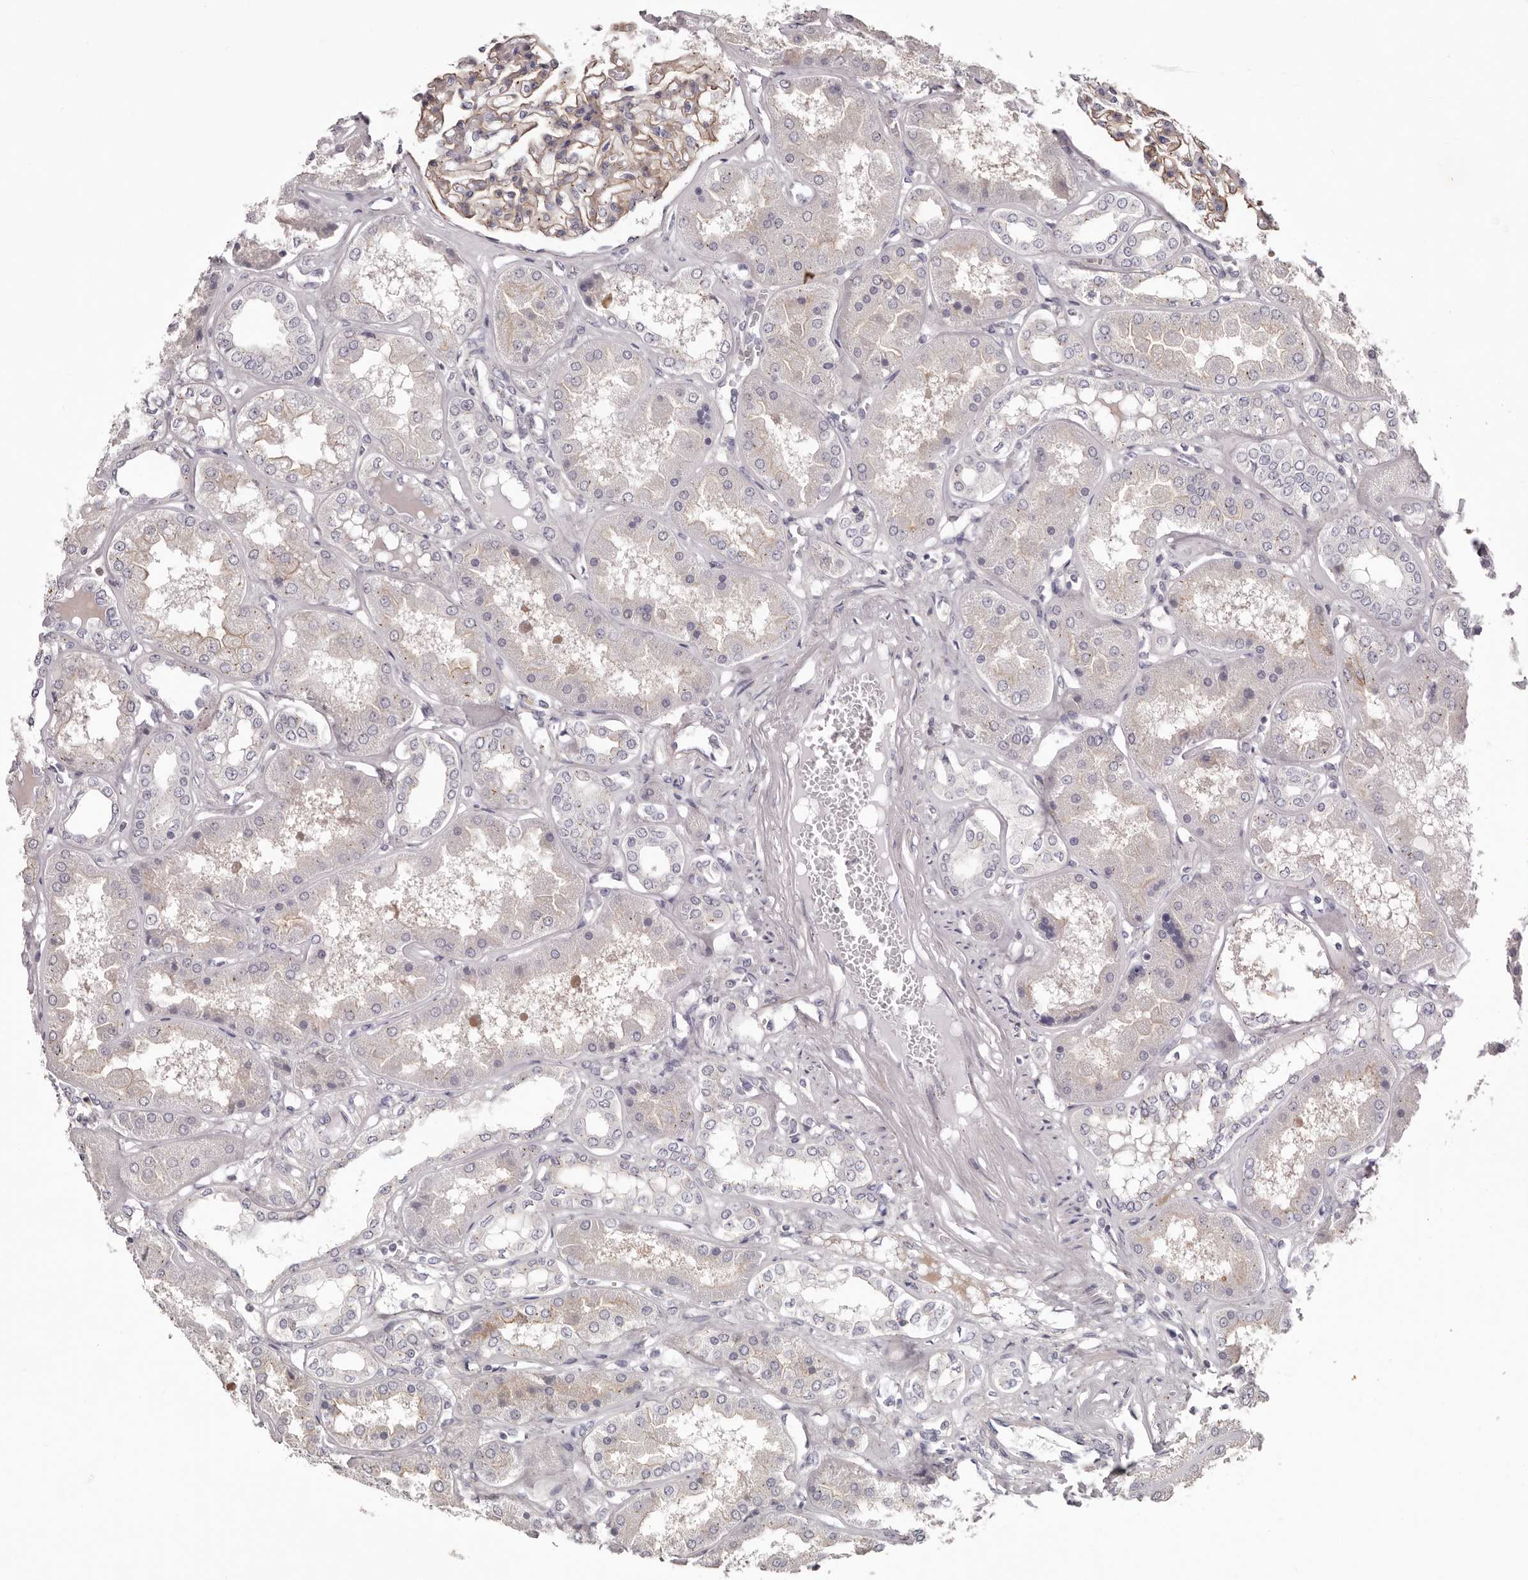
{"staining": {"intensity": "moderate", "quantity": "25%-75%", "location": "cytoplasmic/membranous"}, "tissue": "kidney", "cell_type": "Cells in glomeruli", "image_type": "normal", "snomed": [{"axis": "morphology", "description": "Normal tissue, NOS"}, {"axis": "topography", "description": "Kidney"}], "caption": "A high-resolution histopathology image shows immunohistochemistry staining of benign kidney, which demonstrates moderate cytoplasmic/membranous positivity in approximately 25%-75% of cells in glomeruli.", "gene": "PEG10", "patient": {"sex": "female", "age": 56}}